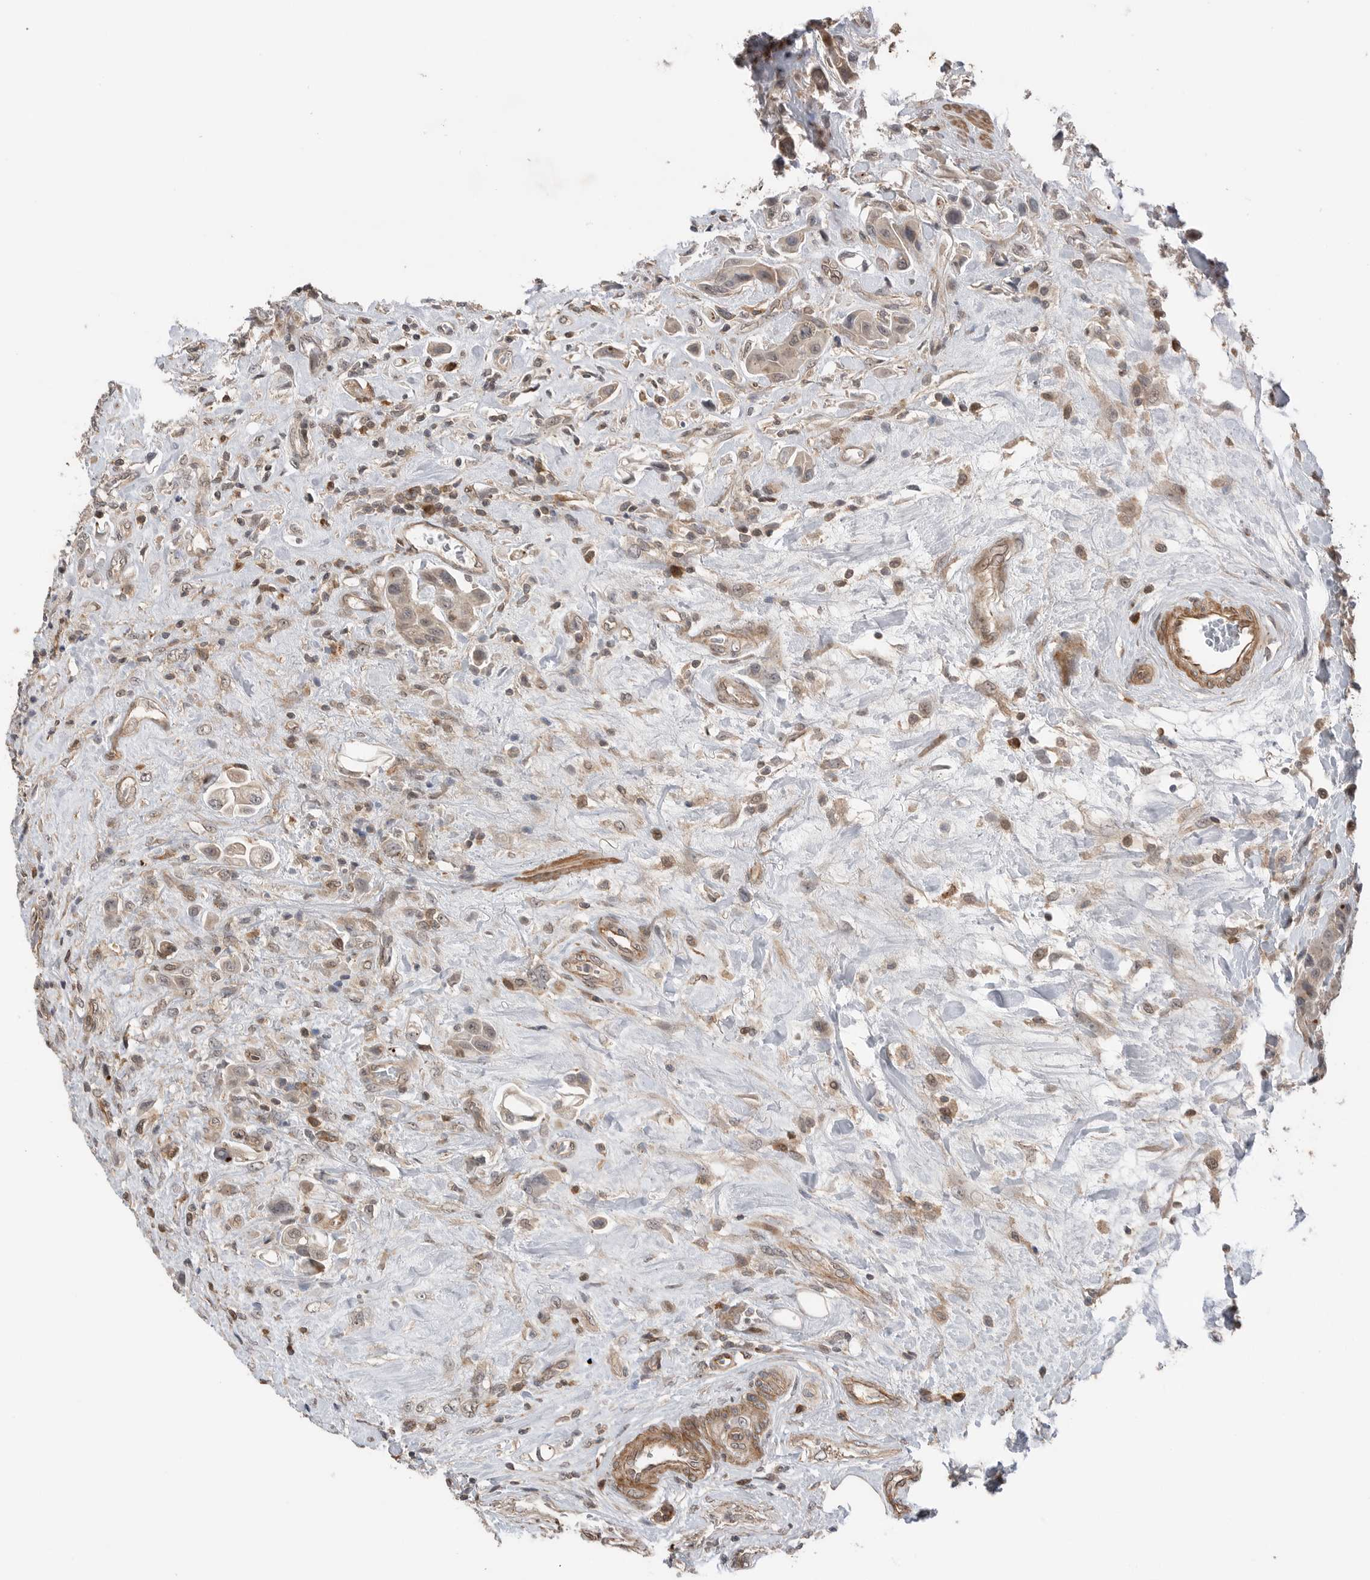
{"staining": {"intensity": "weak", "quantity": "<25%", "location": "cytoplasmic/membranous"}, "tissue": "urothelial cancer", "cell_type": "Tumor cells", "image_type": "cancer", "snomed": [{"axis": "morphology", "description": "Urothelial carcinoma, High grade"}, {"axis": "topography", "description": "Urinary bladder"}], "caption": "A micrograph of human urothelial cancer is negative for staining in tumor cells. (DAB immunohistochemistry (IHC) with hematoxylin counter stain).", "gene": "PEAK1", "patient": {"sex": "male", "age": 50}}